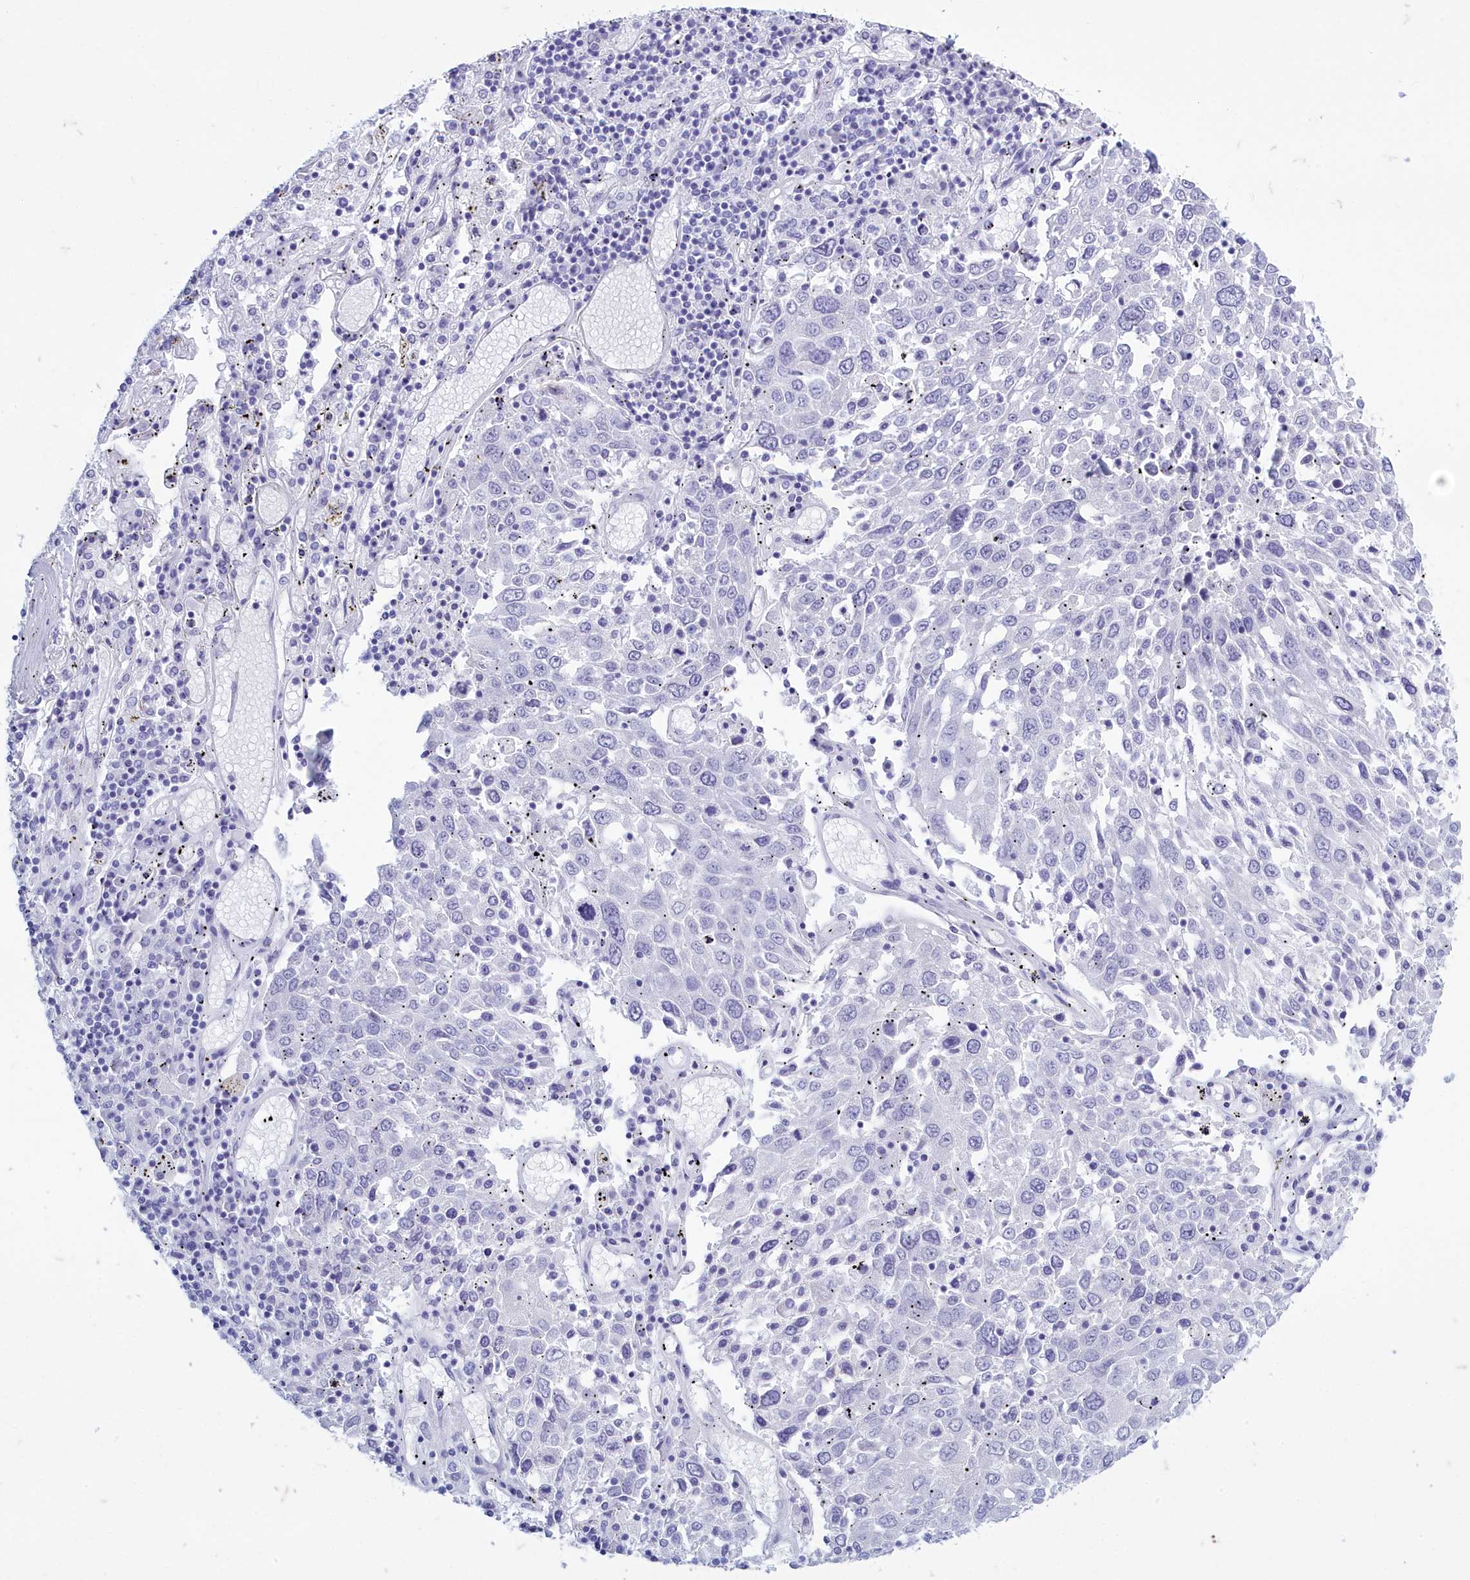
{"staining": {"intensity": "negative", "quantity": "none", "location": "none"}, "tissue": "lung cancer", "cell_type": "Tumor cells", "image_type": "cancer", "snomed": [{"axis": "morphology", "description": "Squamous cell carcinoma, NOS"}, {"axis": "topography", "description": "Lung"}], "caption": "Lung cancer (squamous cell carcinoma) stained for a protein using immunohistochemistry (IHC) demonstrates no positivity tumor cells.", "gene": "TMEM97", "patient": {"sex": "male", "age": 65}}